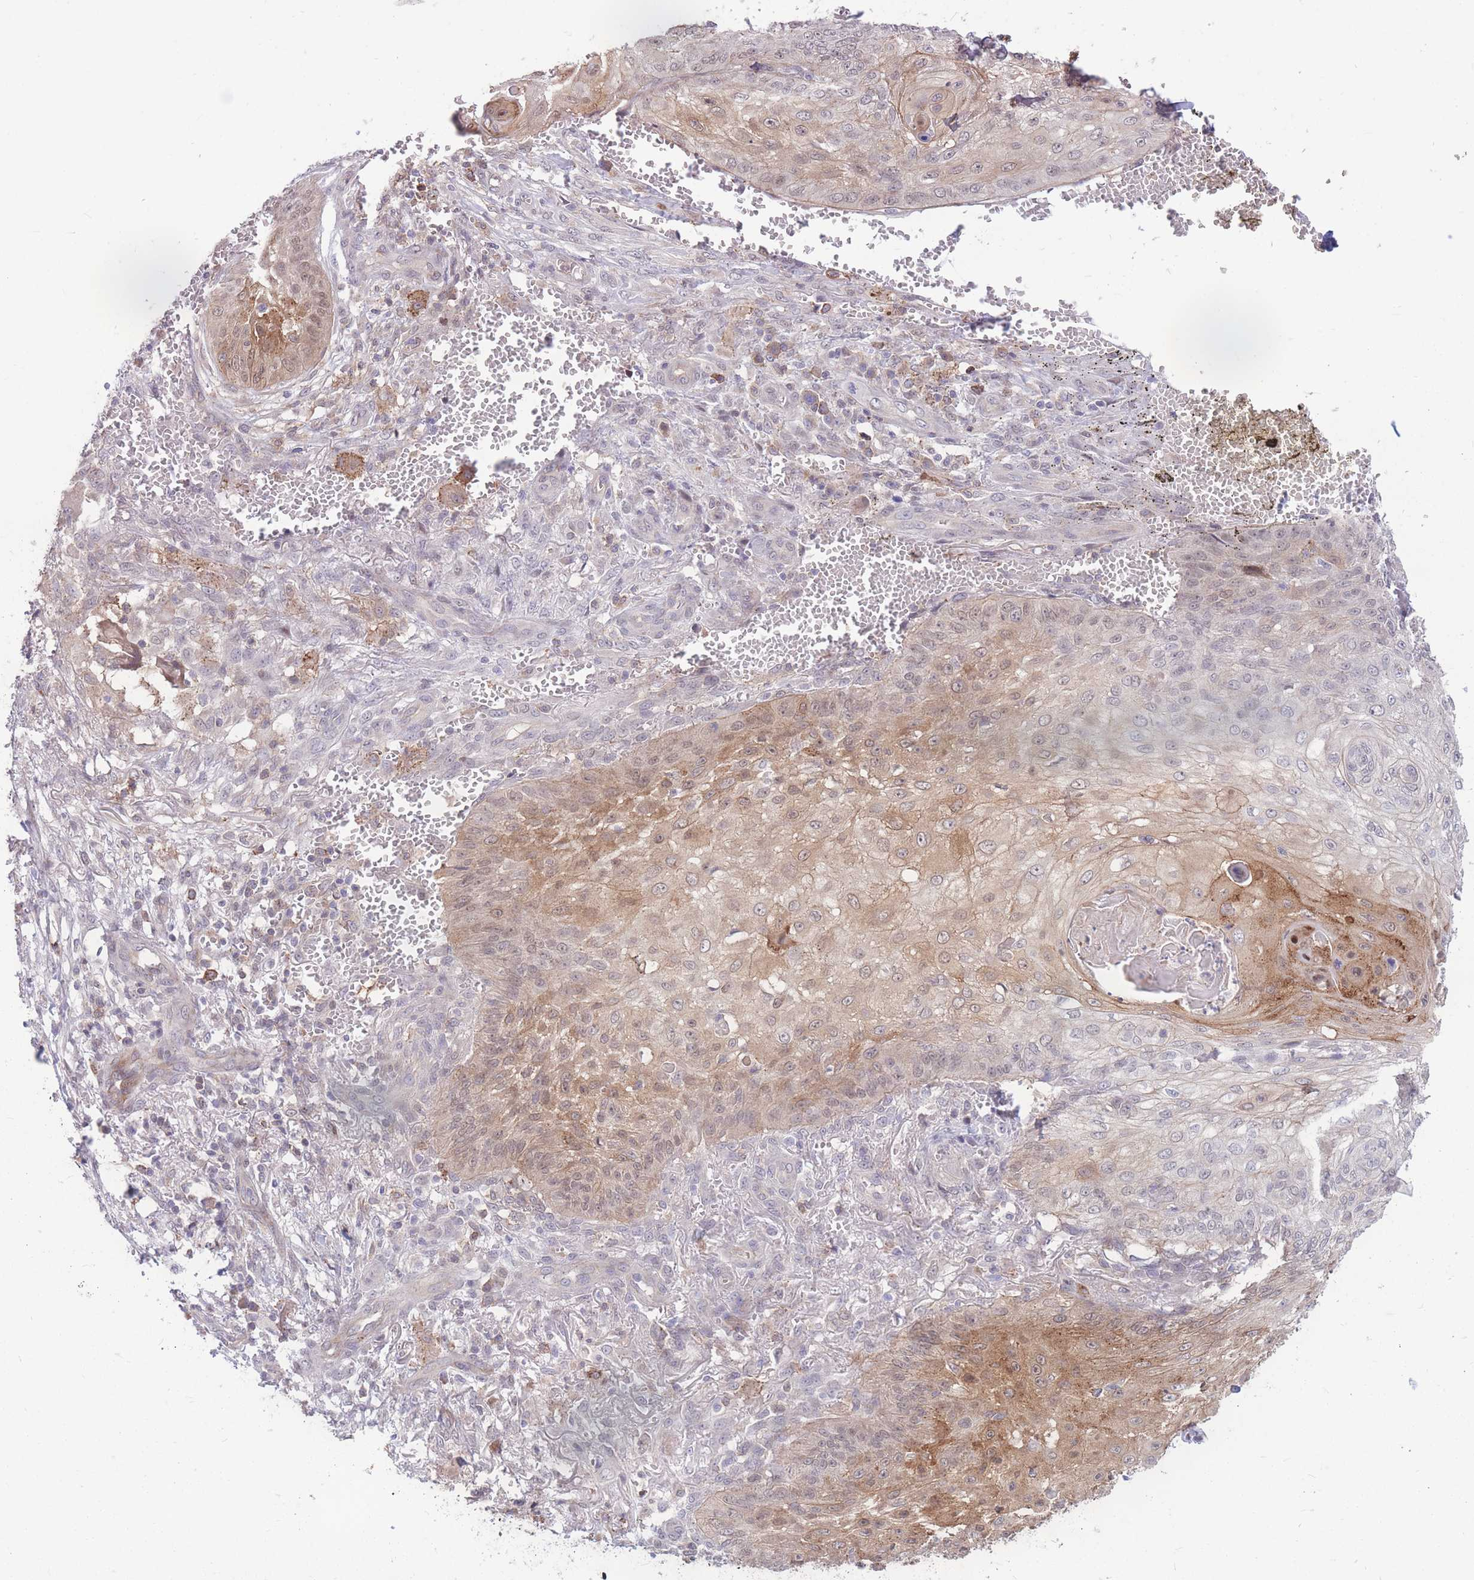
{"staining": {"intensity": "moderate", "quantity": "25%-75%", "location": "cytoplasmic/membranous,nuclear"}, "tissue": "skin cancer", "cell_type": "Tumor cells", "image_type": "cancer", "snomed": [{"axis": "morphology", "description": "Squamous cell carcinoma, NOS"}, {"axis": "topography", "description": "Skin"}], "caption": "A brown stain labels moderate cytoplasmic/membranous and nuclear expression of a protein in human skin cancer tumor cells.", "gene": "TCF20", "patient": {"sex": "male", "age": 70}}